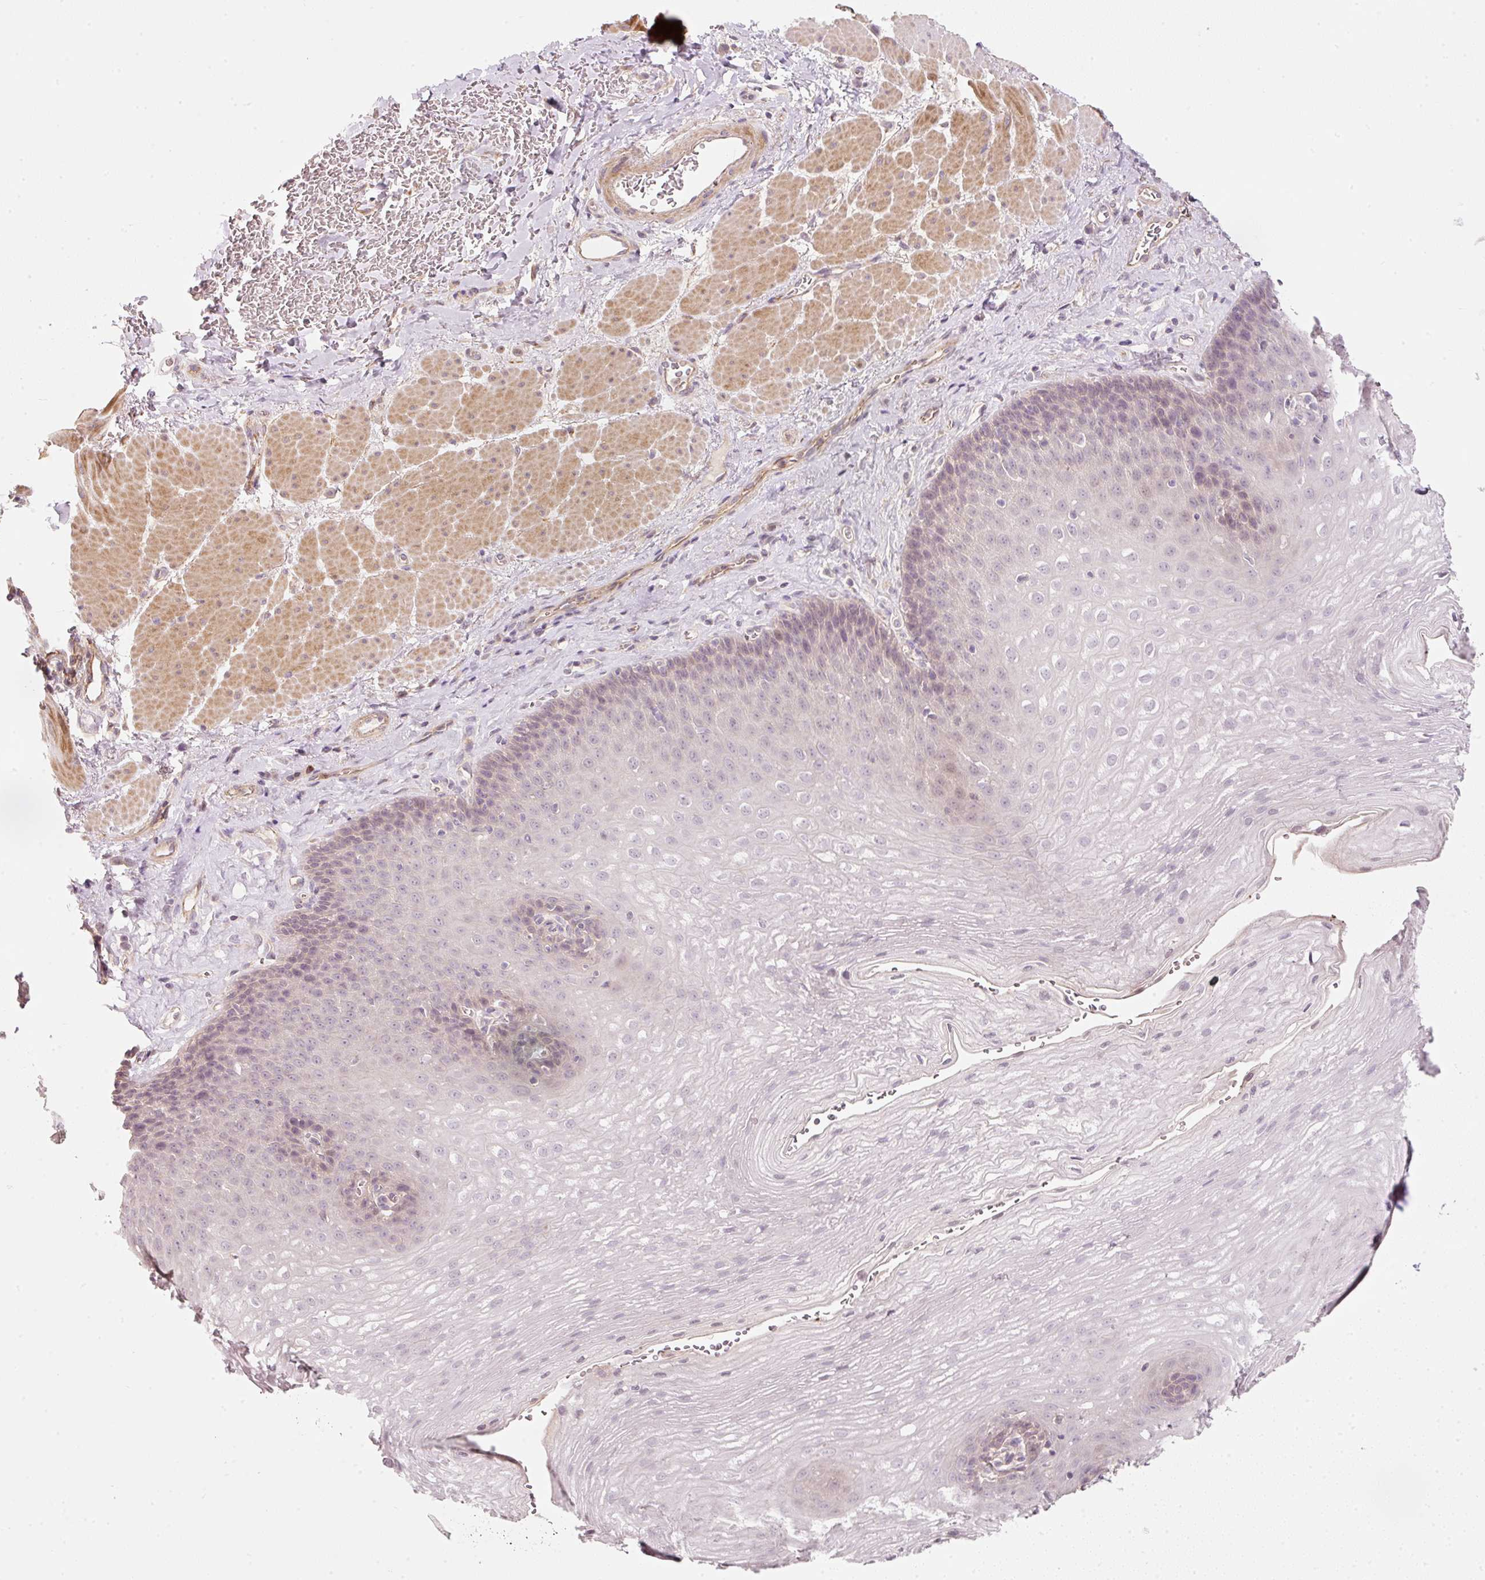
{"staining": {"intensity": "negative", "quantity": "none", "location": "none"}, "tissue": "esophagus", "cell_type": "Squamous epithelial cells", "image_type": "normal", "snomed": [{"axis": "morphology", "description": "Normal tissue, NOS"}, {"axis": "topography", "description": "Esophagus"}], "caption": "Immunohistochemistry micrograph of unremarkable esophagus stained for a protein (brown), which exhibits no positivity in squamous epithelial cells.", "gene": "TIRAP", "patient": {"sex": "female", "age": 66}}